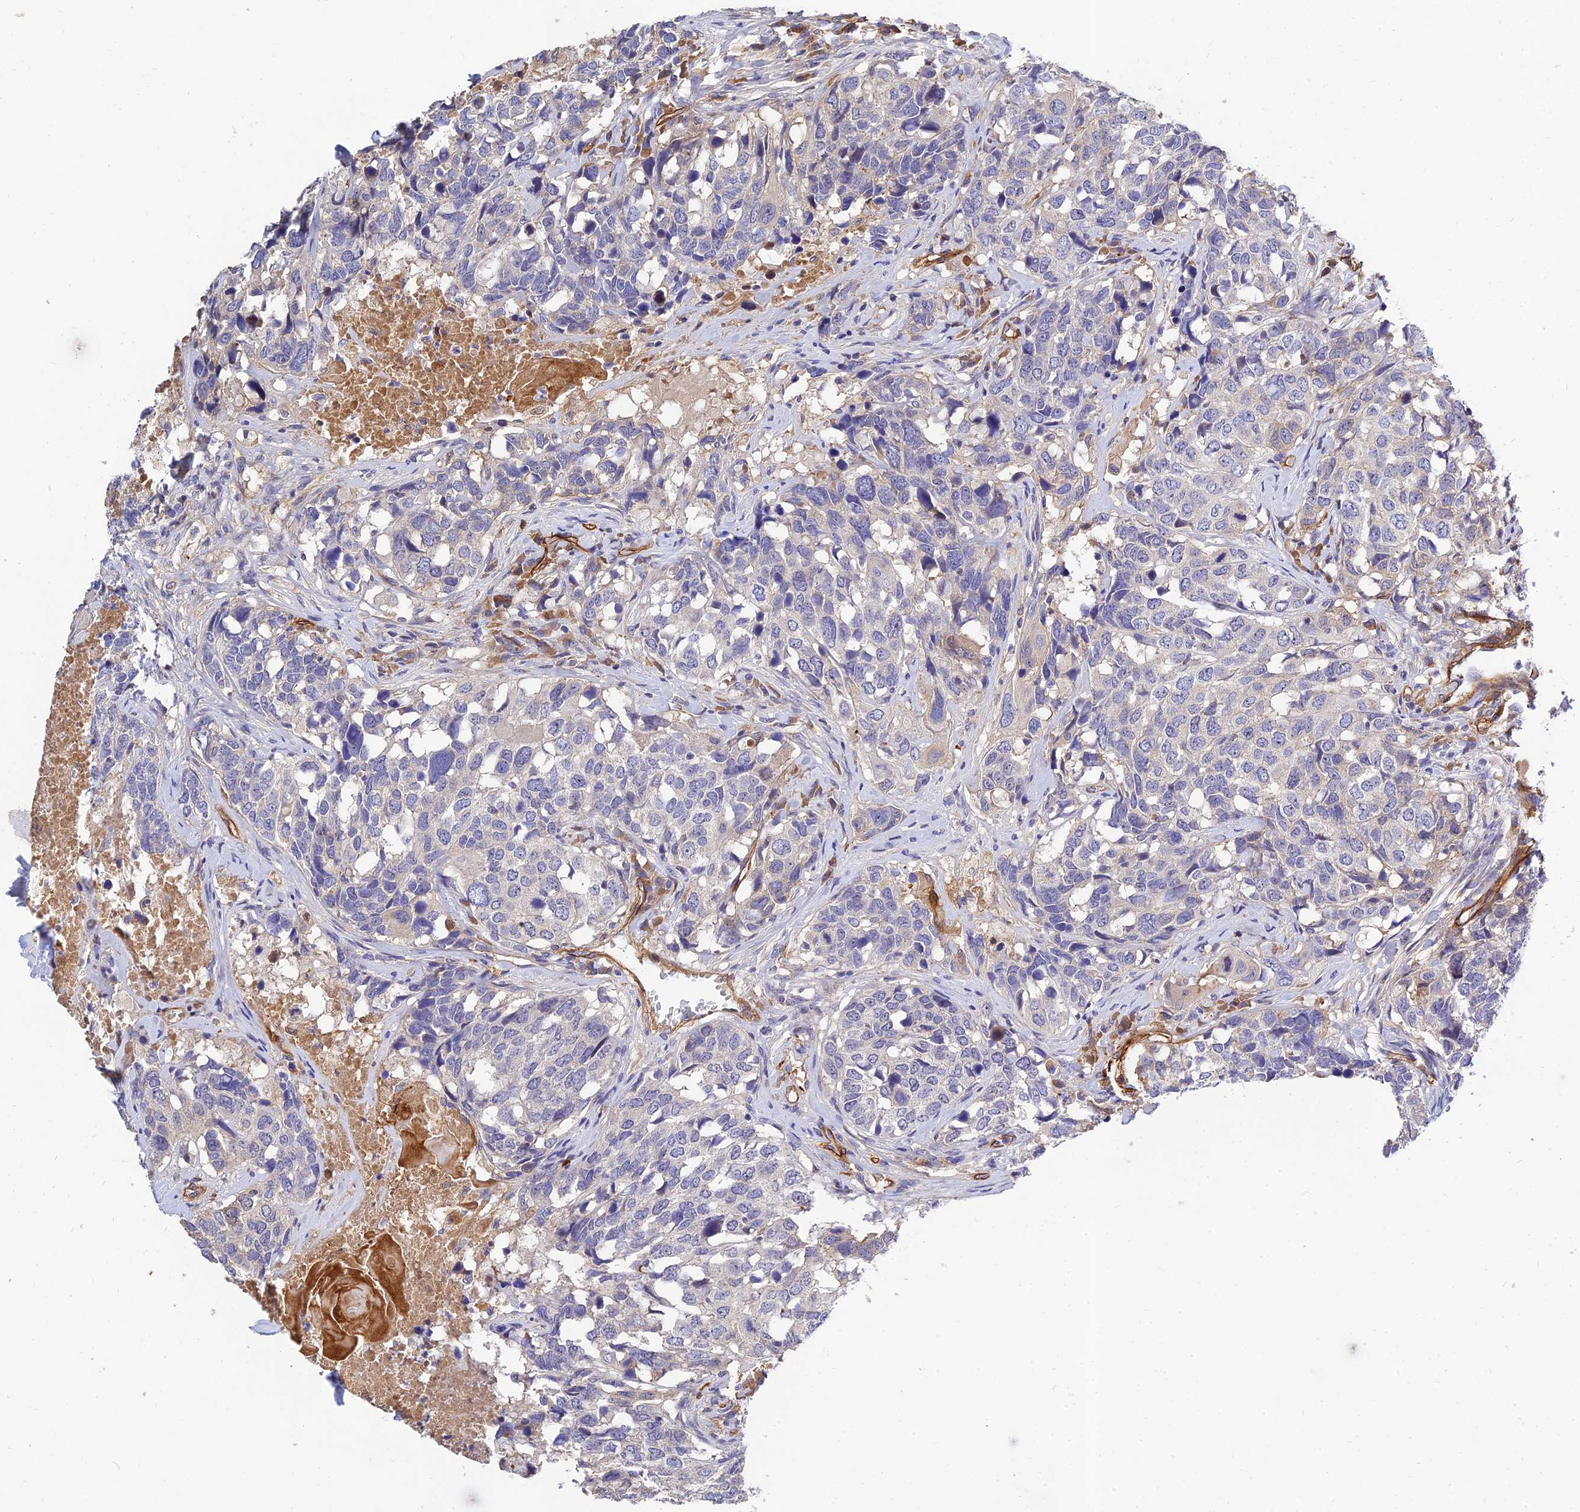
{"staining": {"intensity": "negative", "quantity": "none", "location": "none"}, "tissue": "head and neck cancer", "cell_type": "Tumor cells", "image_type": "cancer", "snomed": [{"axis": "morphology", "description": "Squamous cell carcinoma, NOS"}, {"axis": "topography", "description": "Head-Neck"}], "caption": "Immunohistochemistry histopathology image of neoplastic tissue: head and neck cancer (squamous cell carcinoma) stained with DAB (3,3'-diaminobenzidine) exhibits no significant protein staining in tumor cells. The staining is performed using DAB brown chromogen with nuclei counter-stained in using hematoxylin.", "gene": "MRPL35", "patient": {"sex": "male", "age": 66}}